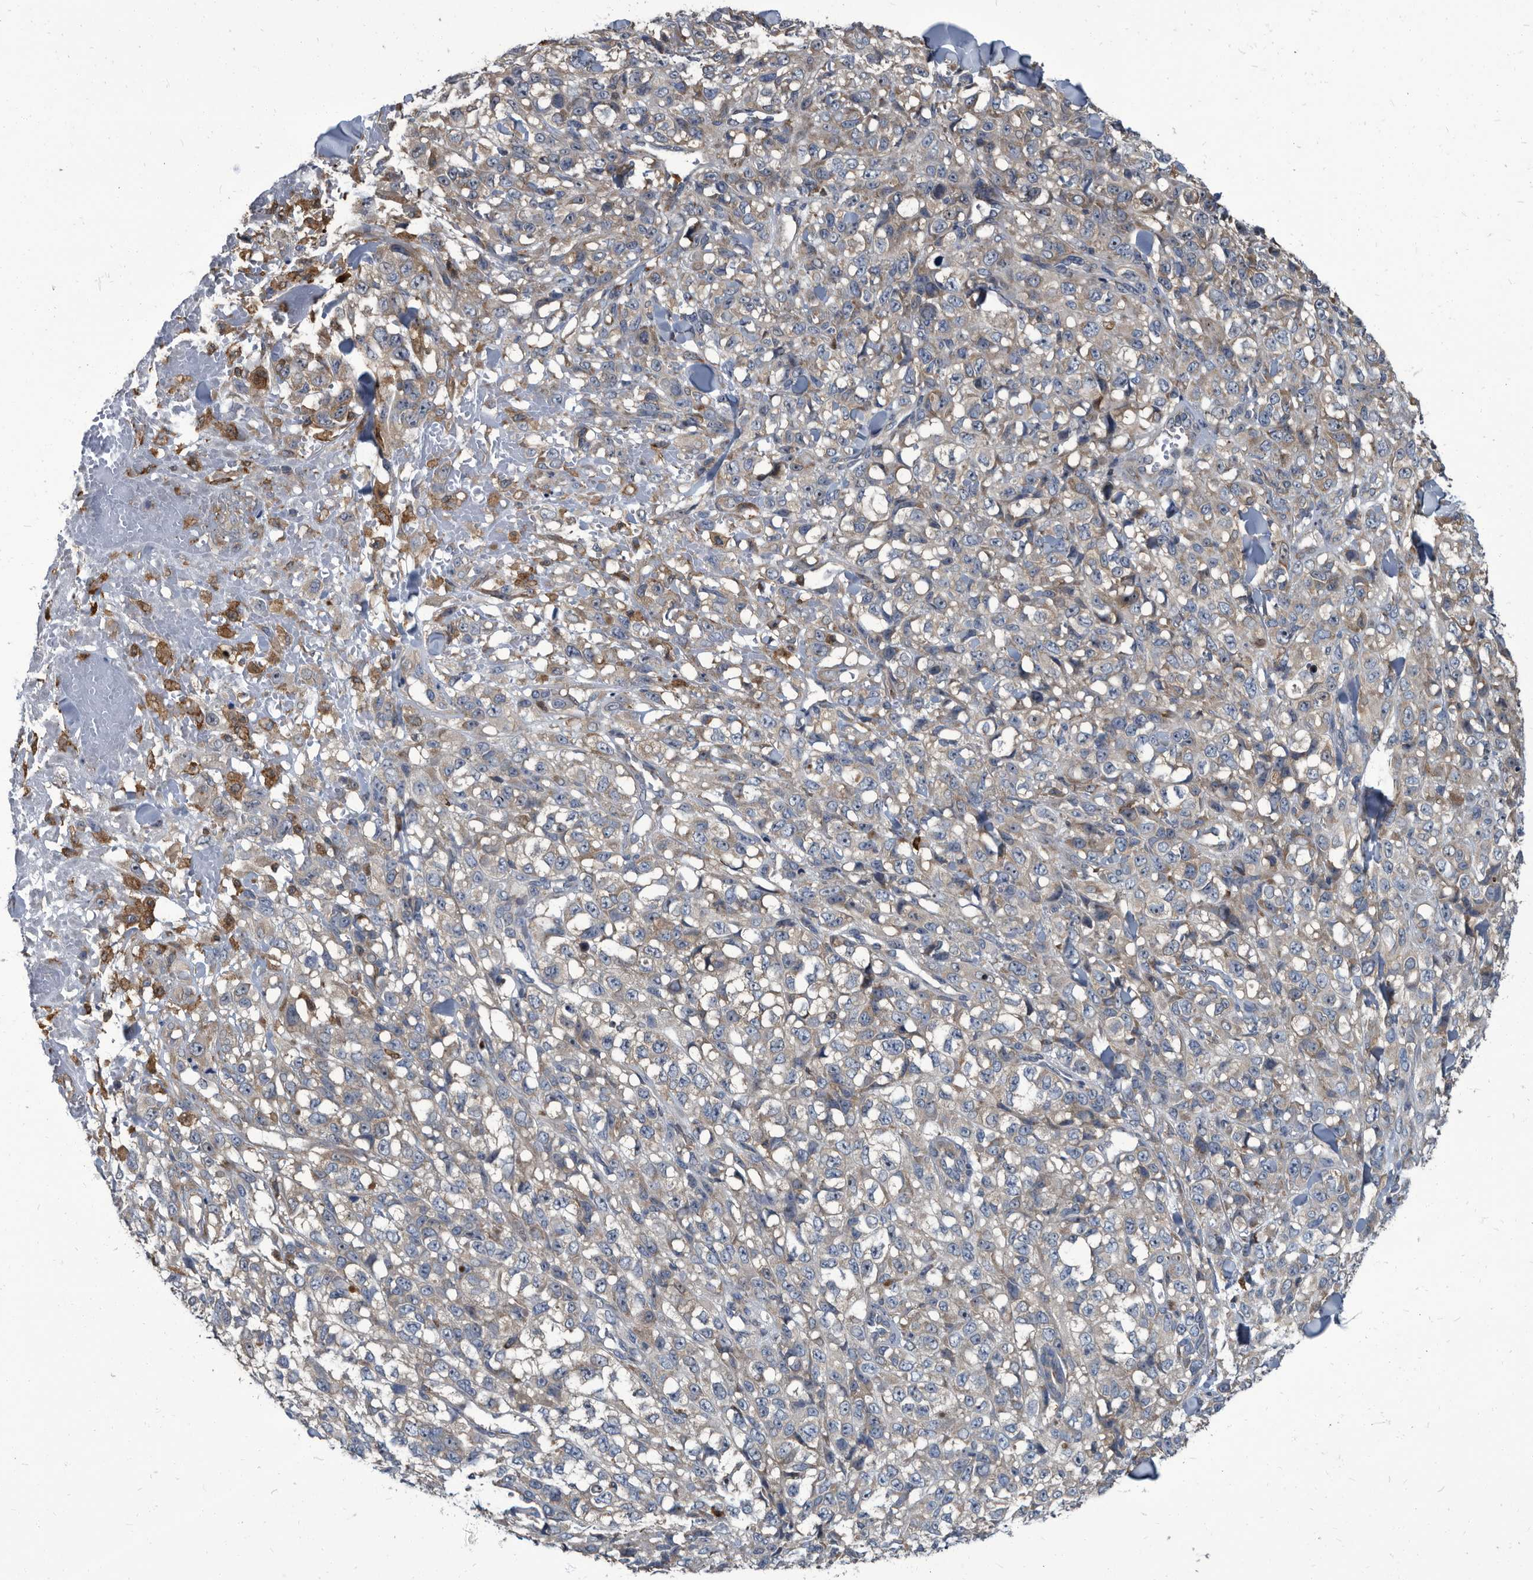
{"staining": {"intensity": "weak", "quantity": "<25%", "location": "cytoplasmic/membranous"}, "tissue": "melanoma", "cell_type": "Tumor cells", "image_type": "cancer", "snomed": [{"axis": "morphology", "description": "Malignant melanoma, Metastatic site"}, {"axis": "topography", "description": "Skin"}], "caption": "IHC image of neoplastic tissue: malignant melanoma (metastatic site) stained with DAB (3,3'-diaminobenzidine) reveals no significant protein expression in tumor cells. (Brightfield microscopy of DAB immunohistochemistry (IHC) at high magnification).", "gene": "CDV3", "patient": {"sex": "female", "age": 72}}